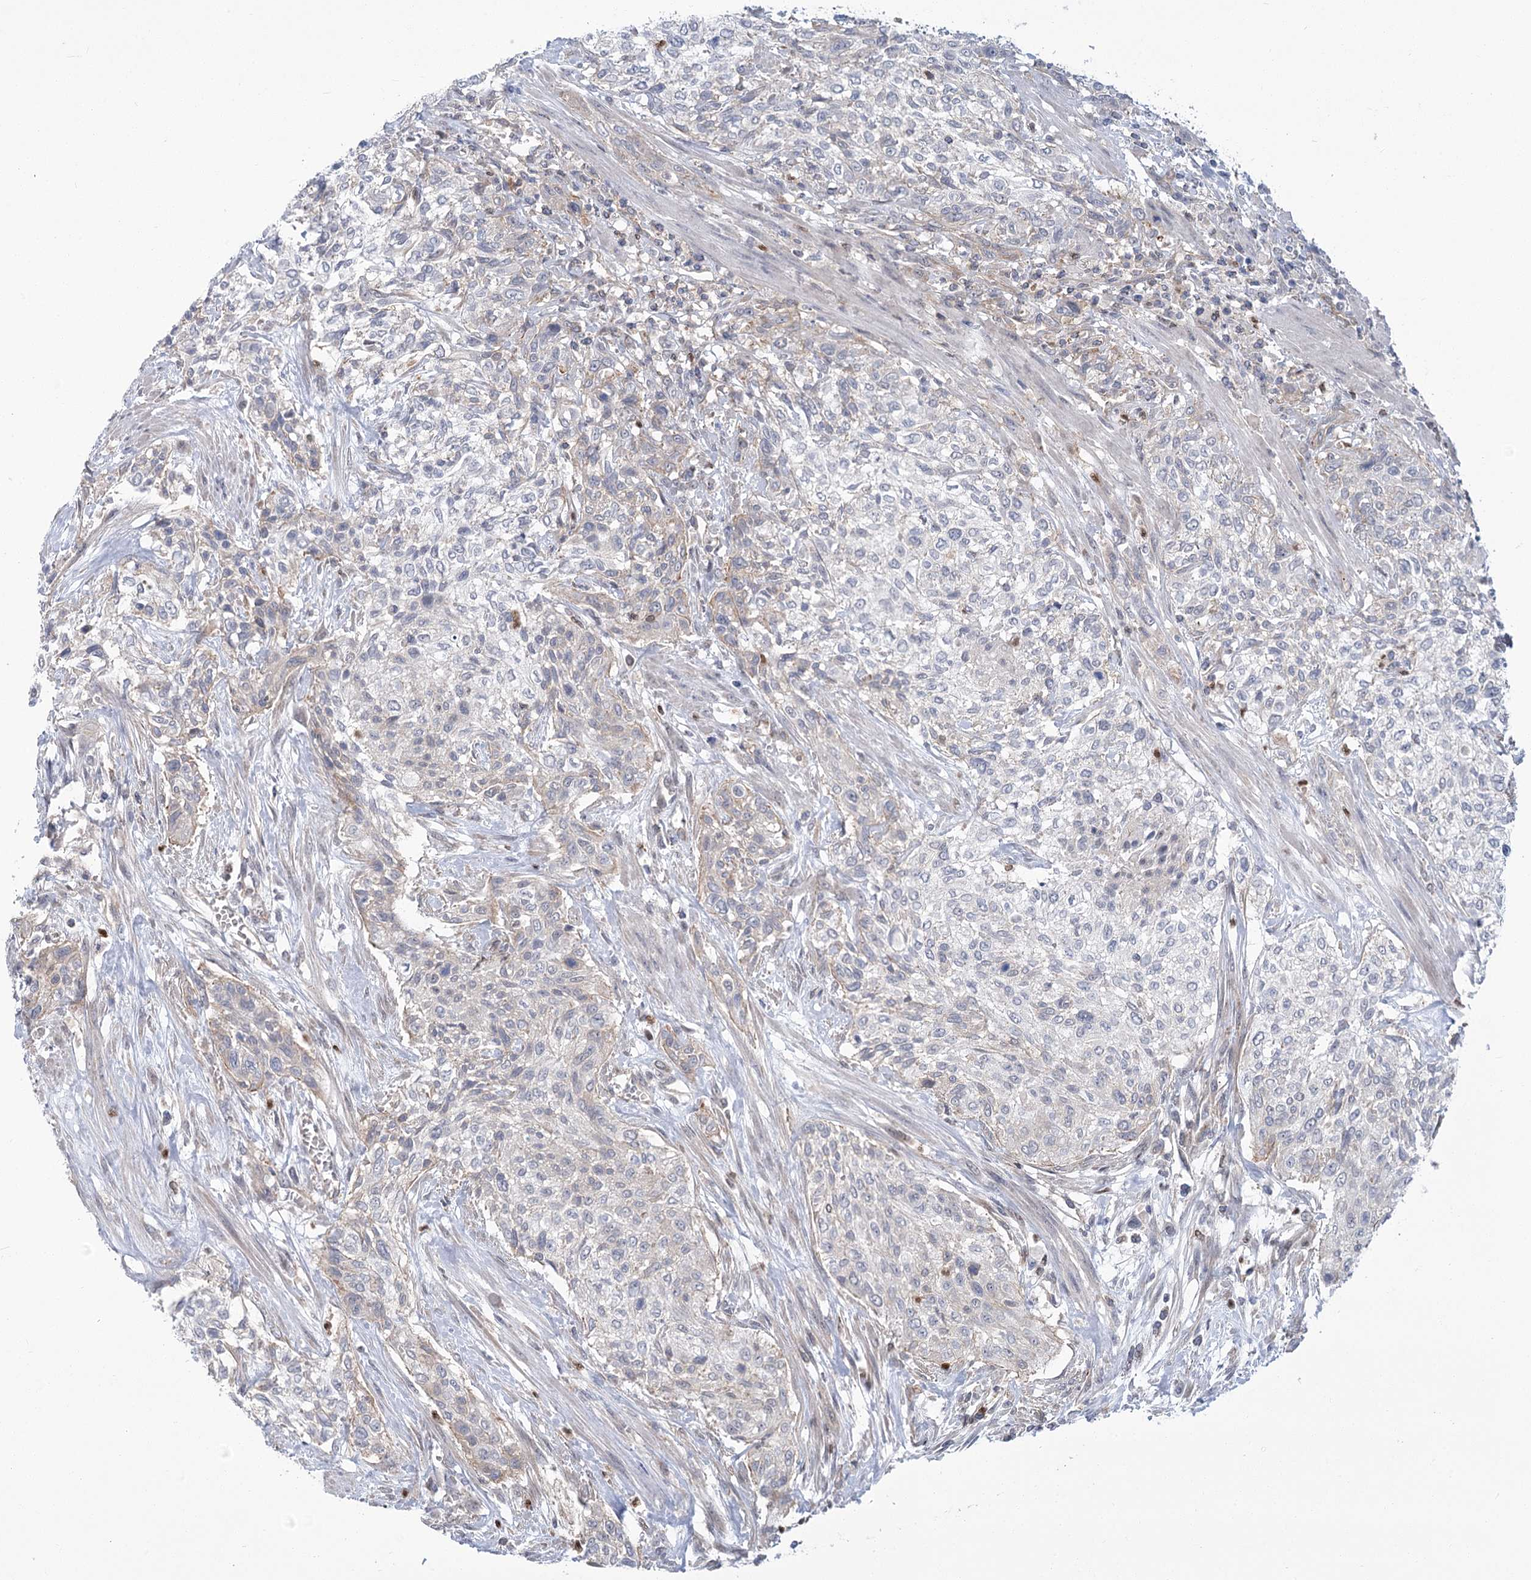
{"staining": {"intensity": "weak", "quantity": "<25%", "location": "cytoplasmic/membranous"}, "tissue": "urothelial cancer", "cell_type": "Tumor cells", "image_type": "cancer", "snomed": [{"axis": "morphology", "description": "Normal tissue, NOS"}, {"axis": "morphology", "description": "Urothelial carcinoma, NOS"}, {"axis": "topography", "description": "Urinary bladder"}, {"axis": "topography", "description": "Peripheral nerve tissue"}], "caption": "Immunohistochemistry of human urothelial cancer displays no staining in tumor cells.", "gene": "THAP6", "patient": {"sex": "male", "age": 35}}